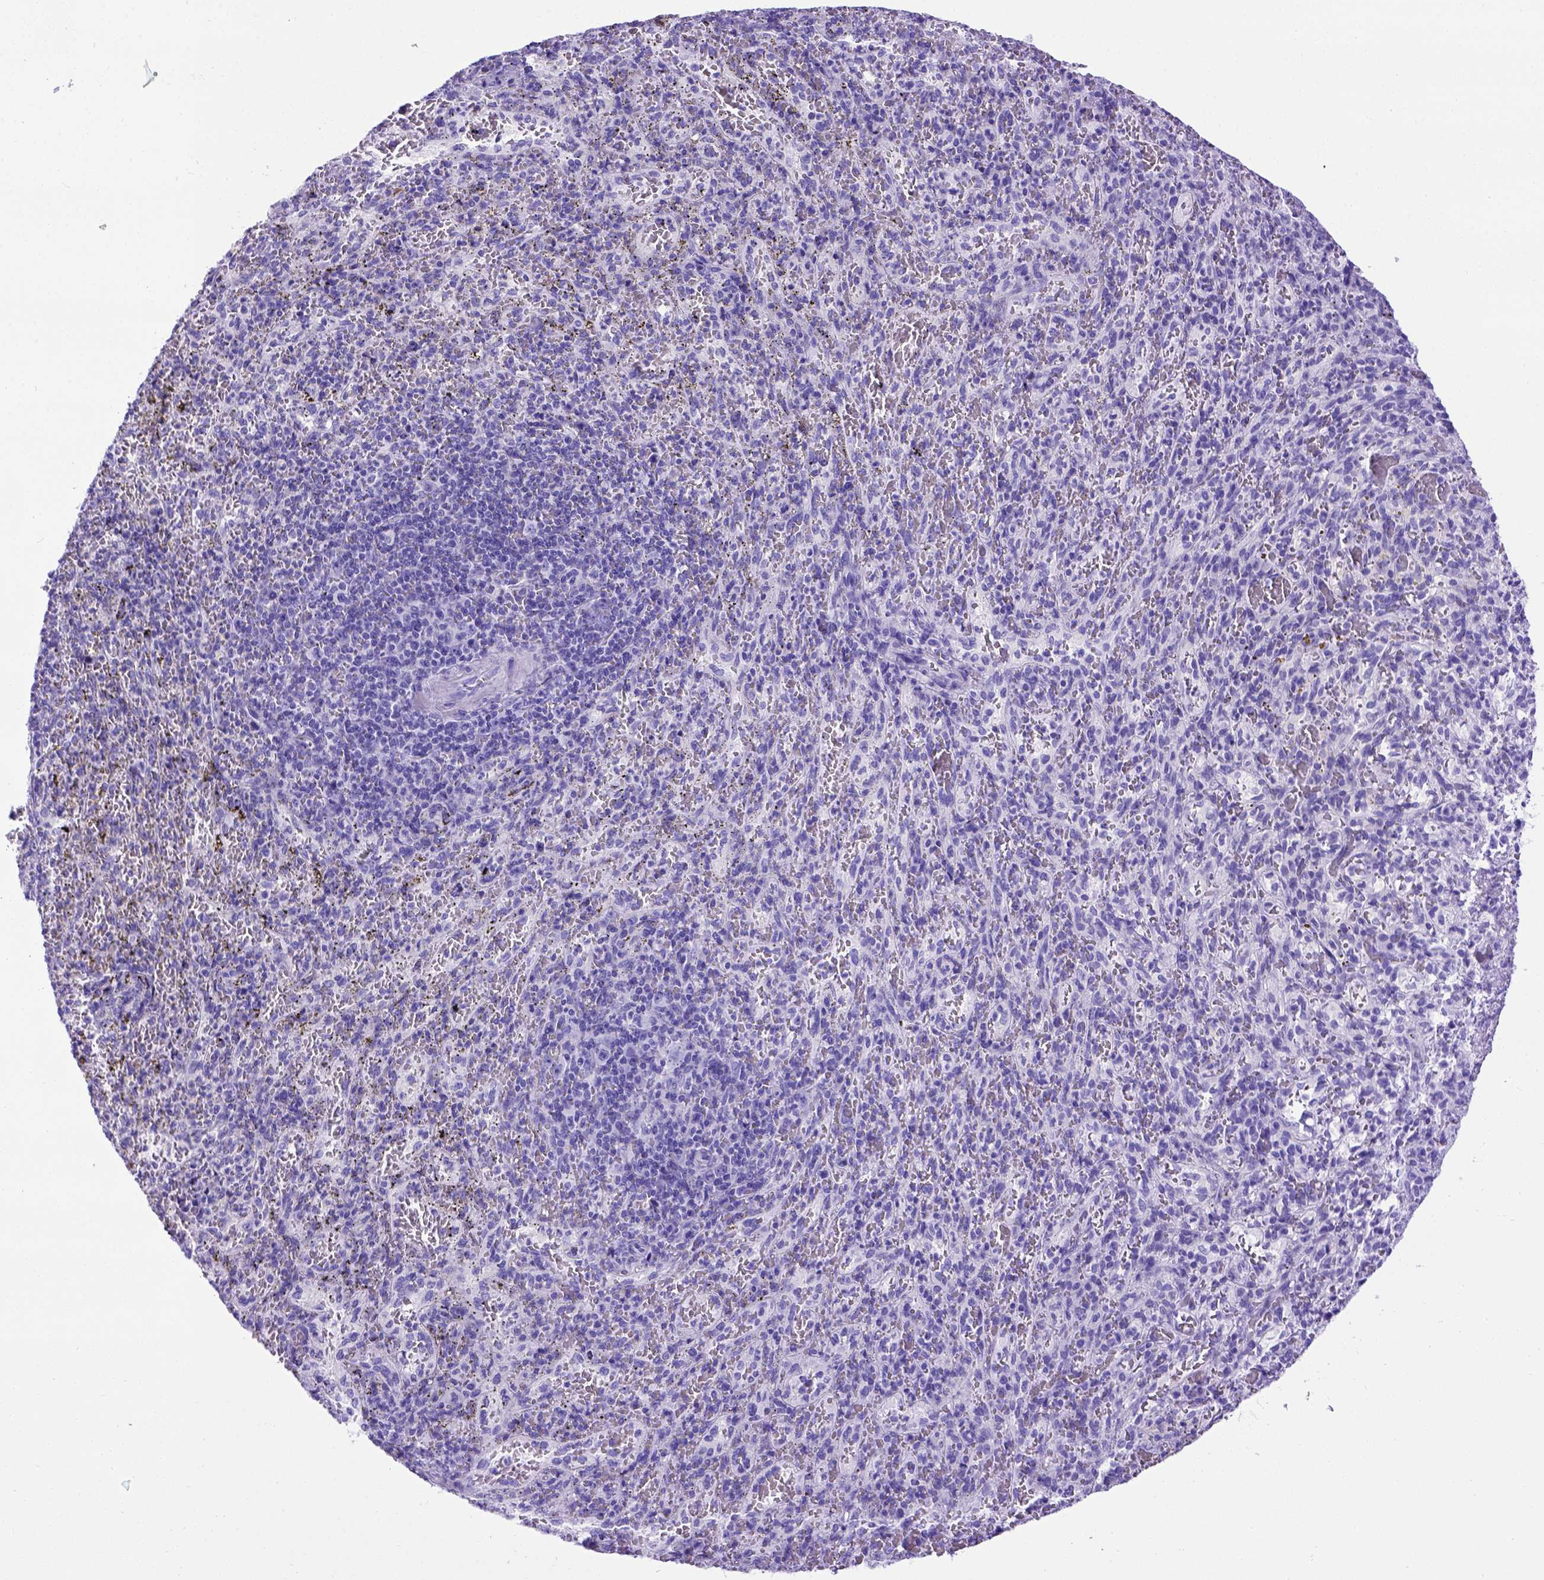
{"staining": {"intensity": "negative", "quantity": "none", "location": "none"}, "tissue": "spleen", "cell_type": "Cells in red pulp", "image_type": "normal", "snomed": [{"axis": "morphology", "description": "Normal tissue, NOS"}, {"axis": "topography", "description": "Spleen"}], "caption": "IHC of unremarkable human spleen displays no expression in cells in red pulp.", "gene": "MEOX2", "patient": {"sex": "male", "age": 57}}